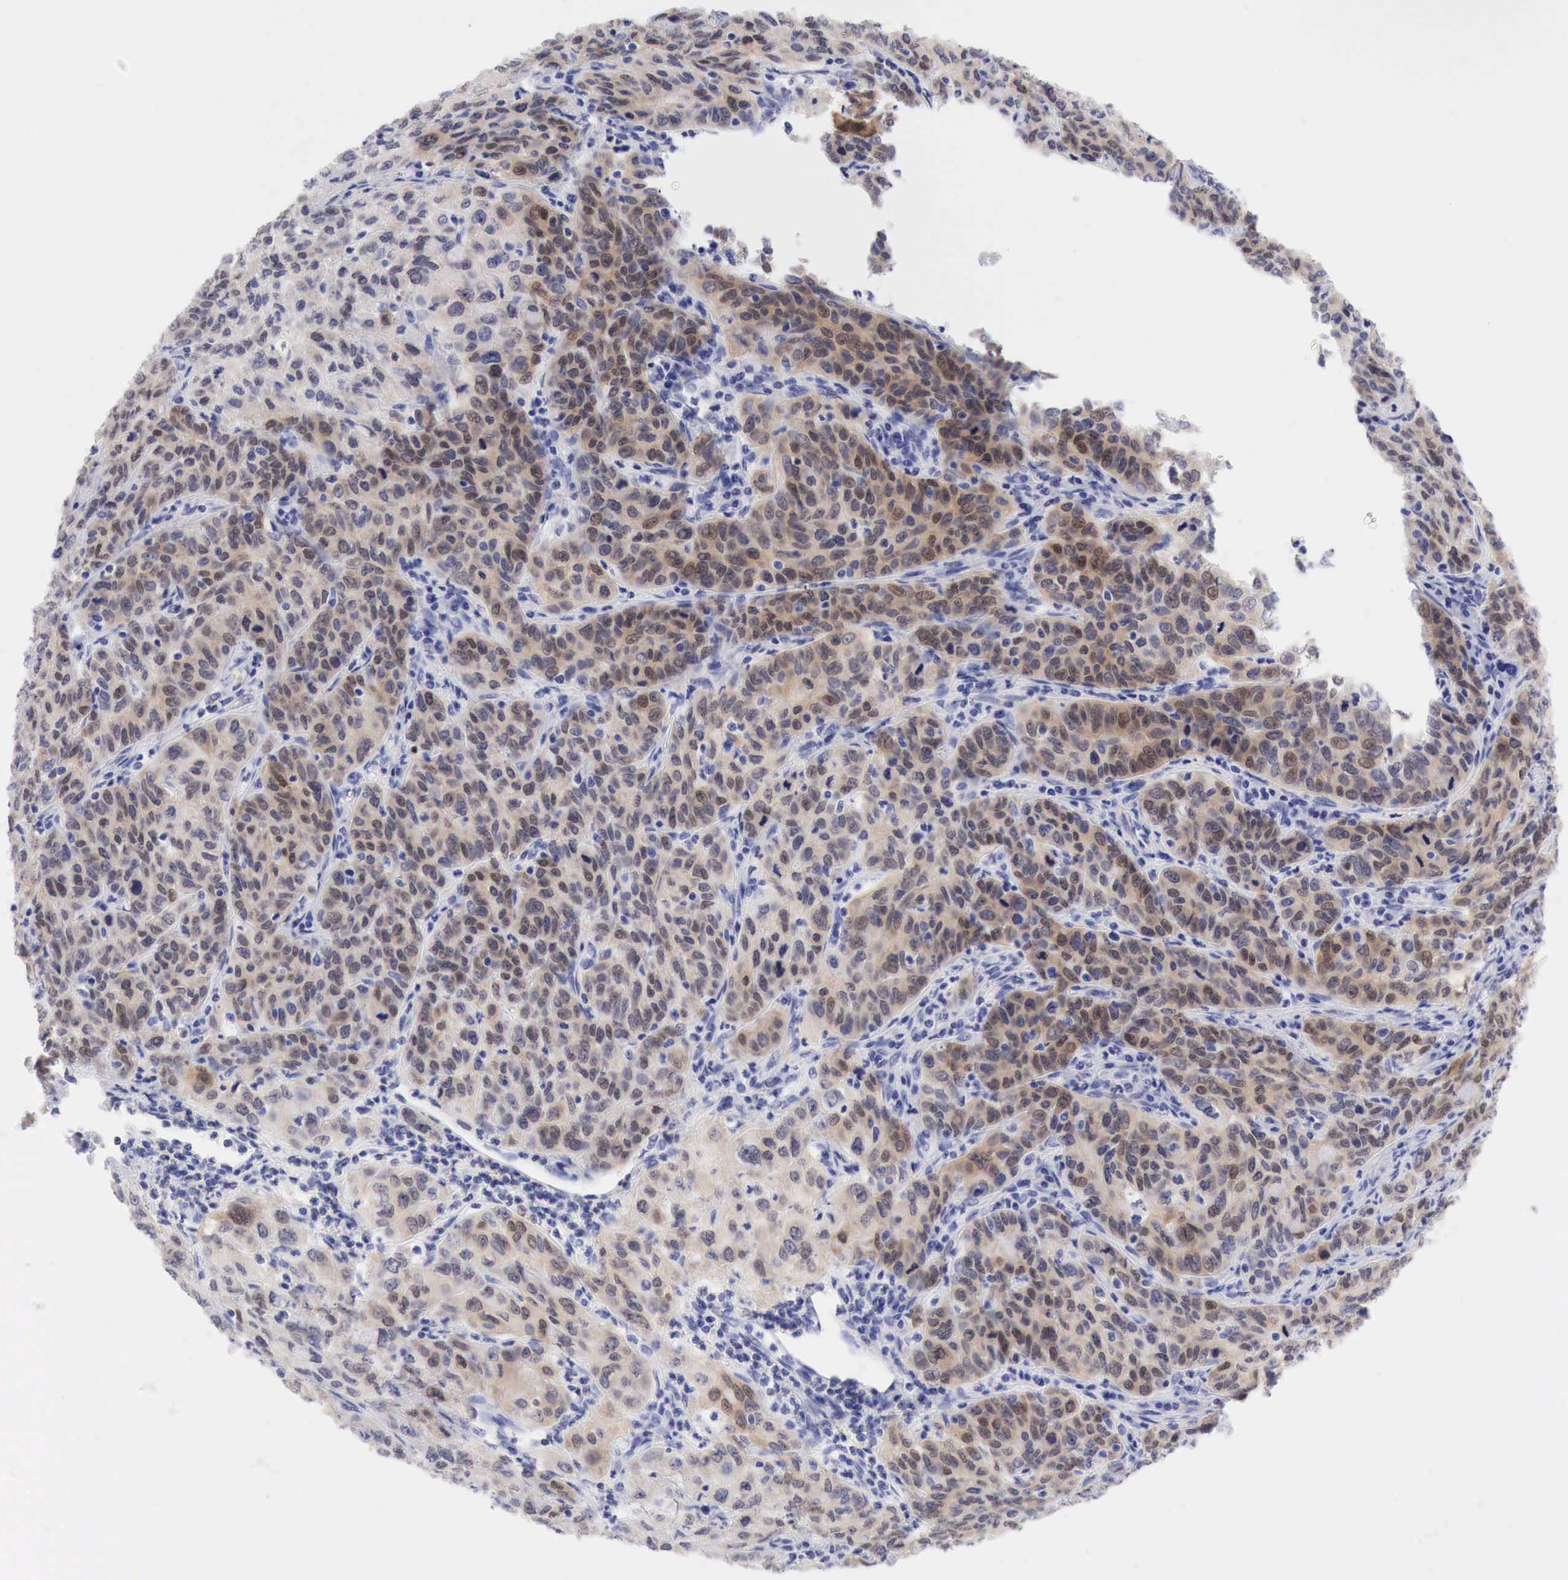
{"staining": {"intensity": "moderate", "quantity": ">75%", "location": "cytoplasmic/membranous"}, "tissue": "cervical cancer", "cell_type": "Tumor cells", "image_type": "cancer", "snomed": [{"axis": "morphology", "description": "Squamous cell carcinoma, NOS"}, {"axis": "topography", "description": "Cervix"}], "caption": "The histopathology image displays staining of squamous cell carcinoma (cervical), revealing moderate cytoplasmic/membranous protein positivity (brown color) within tumor cells. (DAB IHC, brown staining for protein, blue staining for nuclei).", "gene": "CDKN2A", "patient": {"sex": "female", "age": 38}}